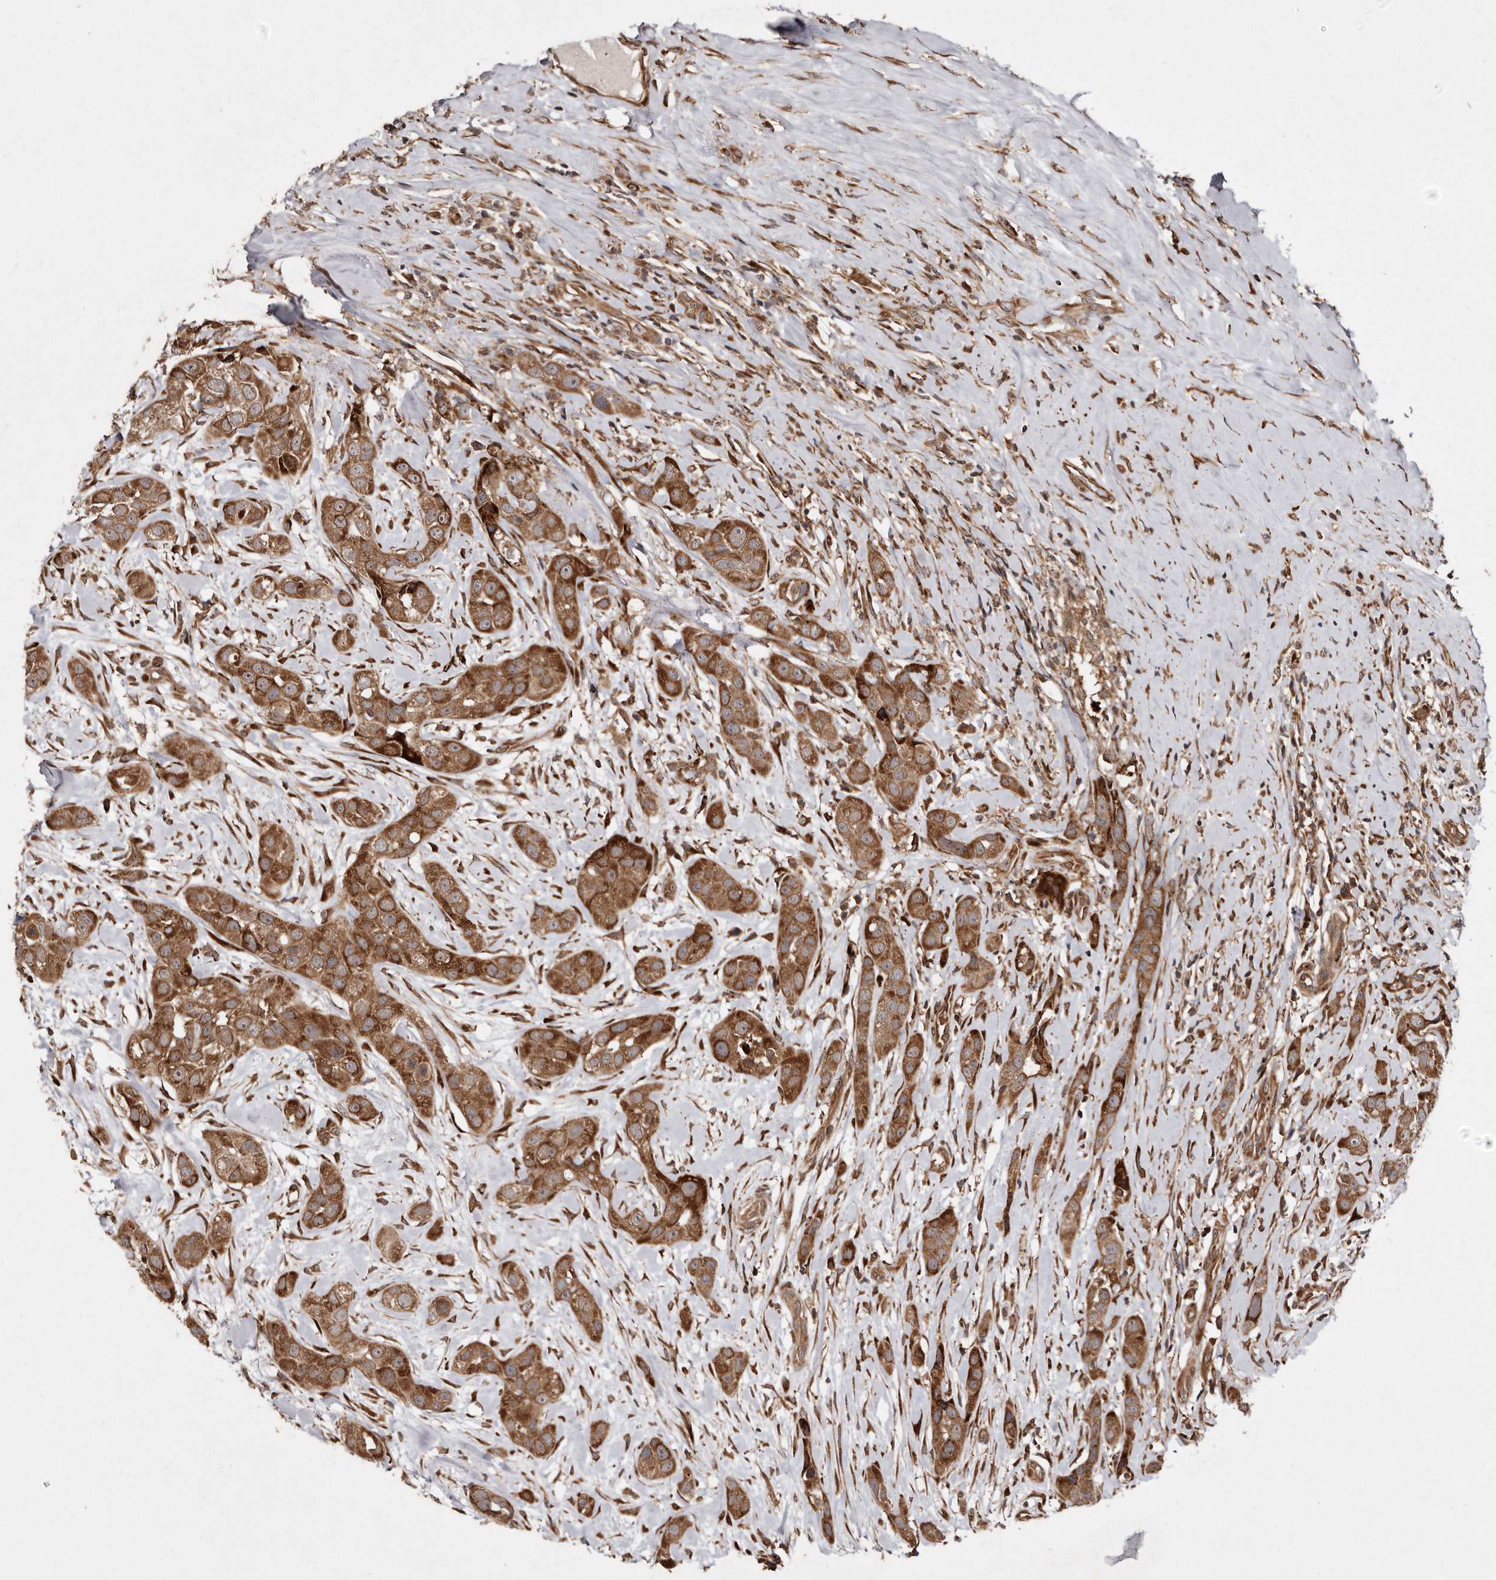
{"staining": {"intensity": "strong", "quantity": ">75%", "location": "cytoplasmic/membranous"}, "tissue": "head and neck cancer", "cell_type": "Tumor cells", "image_type": "cancer", "snomed": [{"axis": "morphology", "description": "Normal tissue, NOS"}, {"axis": "morphology", "description": "Squamous cell carcinoma, NOS"}, {"axis": "topography", "description": "Skeletal muscle"}, {"axis": "topography", "description": "Head-Neck"}], "caption": "IHC staining of head and neck squamous cell carcinoma, which exhibits high levels of strong cytoplasmic/membranous positivity in approximately >75% of tumor cells indicating strong cytoplasmic/membranous protein expression. The staining was performed using DAB (3,3'-diaminobenzidine) (brown) for protein detection and nuclei were counterstained in hematoxylin (blue).", "gene": "FLAD1", "patient": {"sex": "male", "age": 51}}